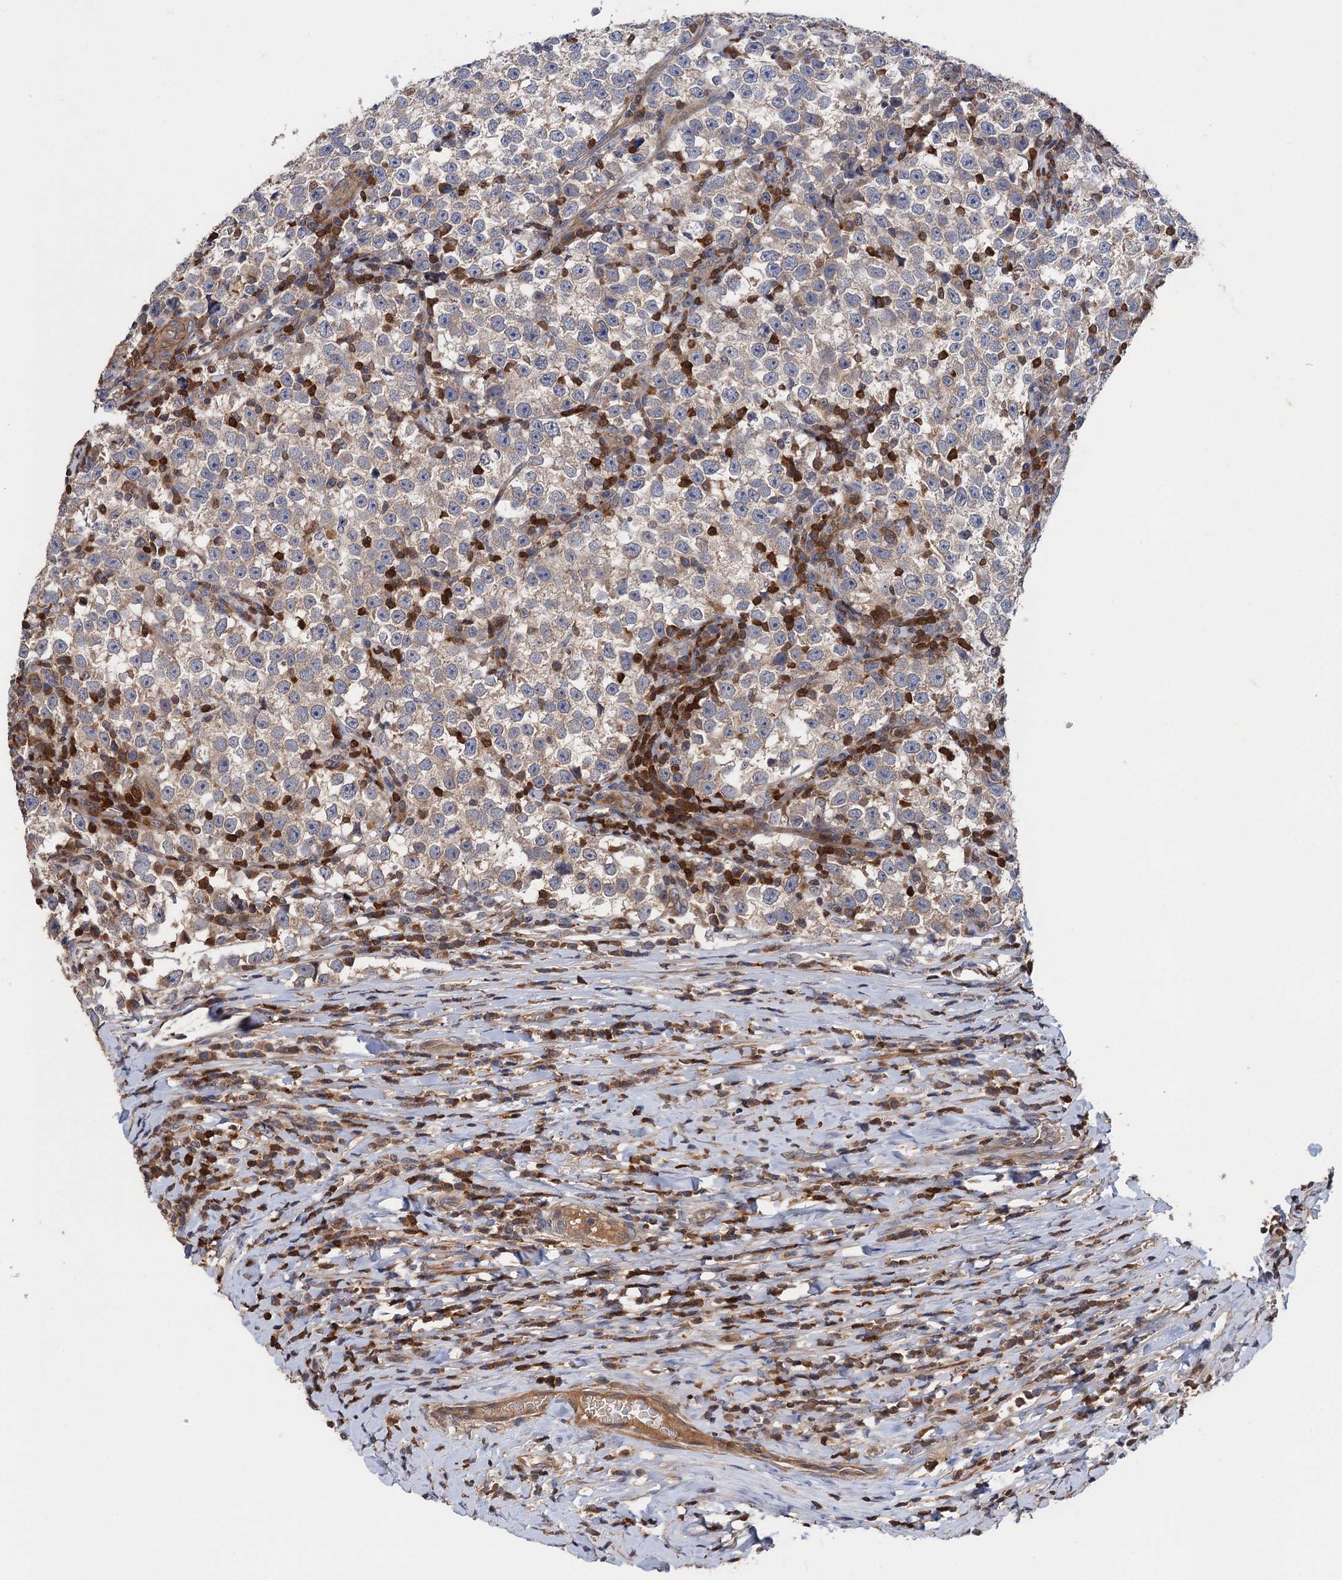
{"staining": {"intensity": "weak", "quantity": ">75%", "location": "cytoplasmic/membranous"}, "tissue": "testis cancer", "cell_type": "Tumor cells", "image_type": "cancer", "snomed": [{"axis": "morphology", "description": "Normal tissue, NOS"}, {"axis": "morphology", "description": "Seminoma, NOS"}, {"axis": "topography", "description": "Testis"}], "caption": "Testis cancer (seminoma) stained with DAB IHC exhibits low levels of weak cytoplasmic/membranous staining in approximately >75% of tumor cells.", "gene": "DGKA", "patient": {"sex": "male", "age": 43}}